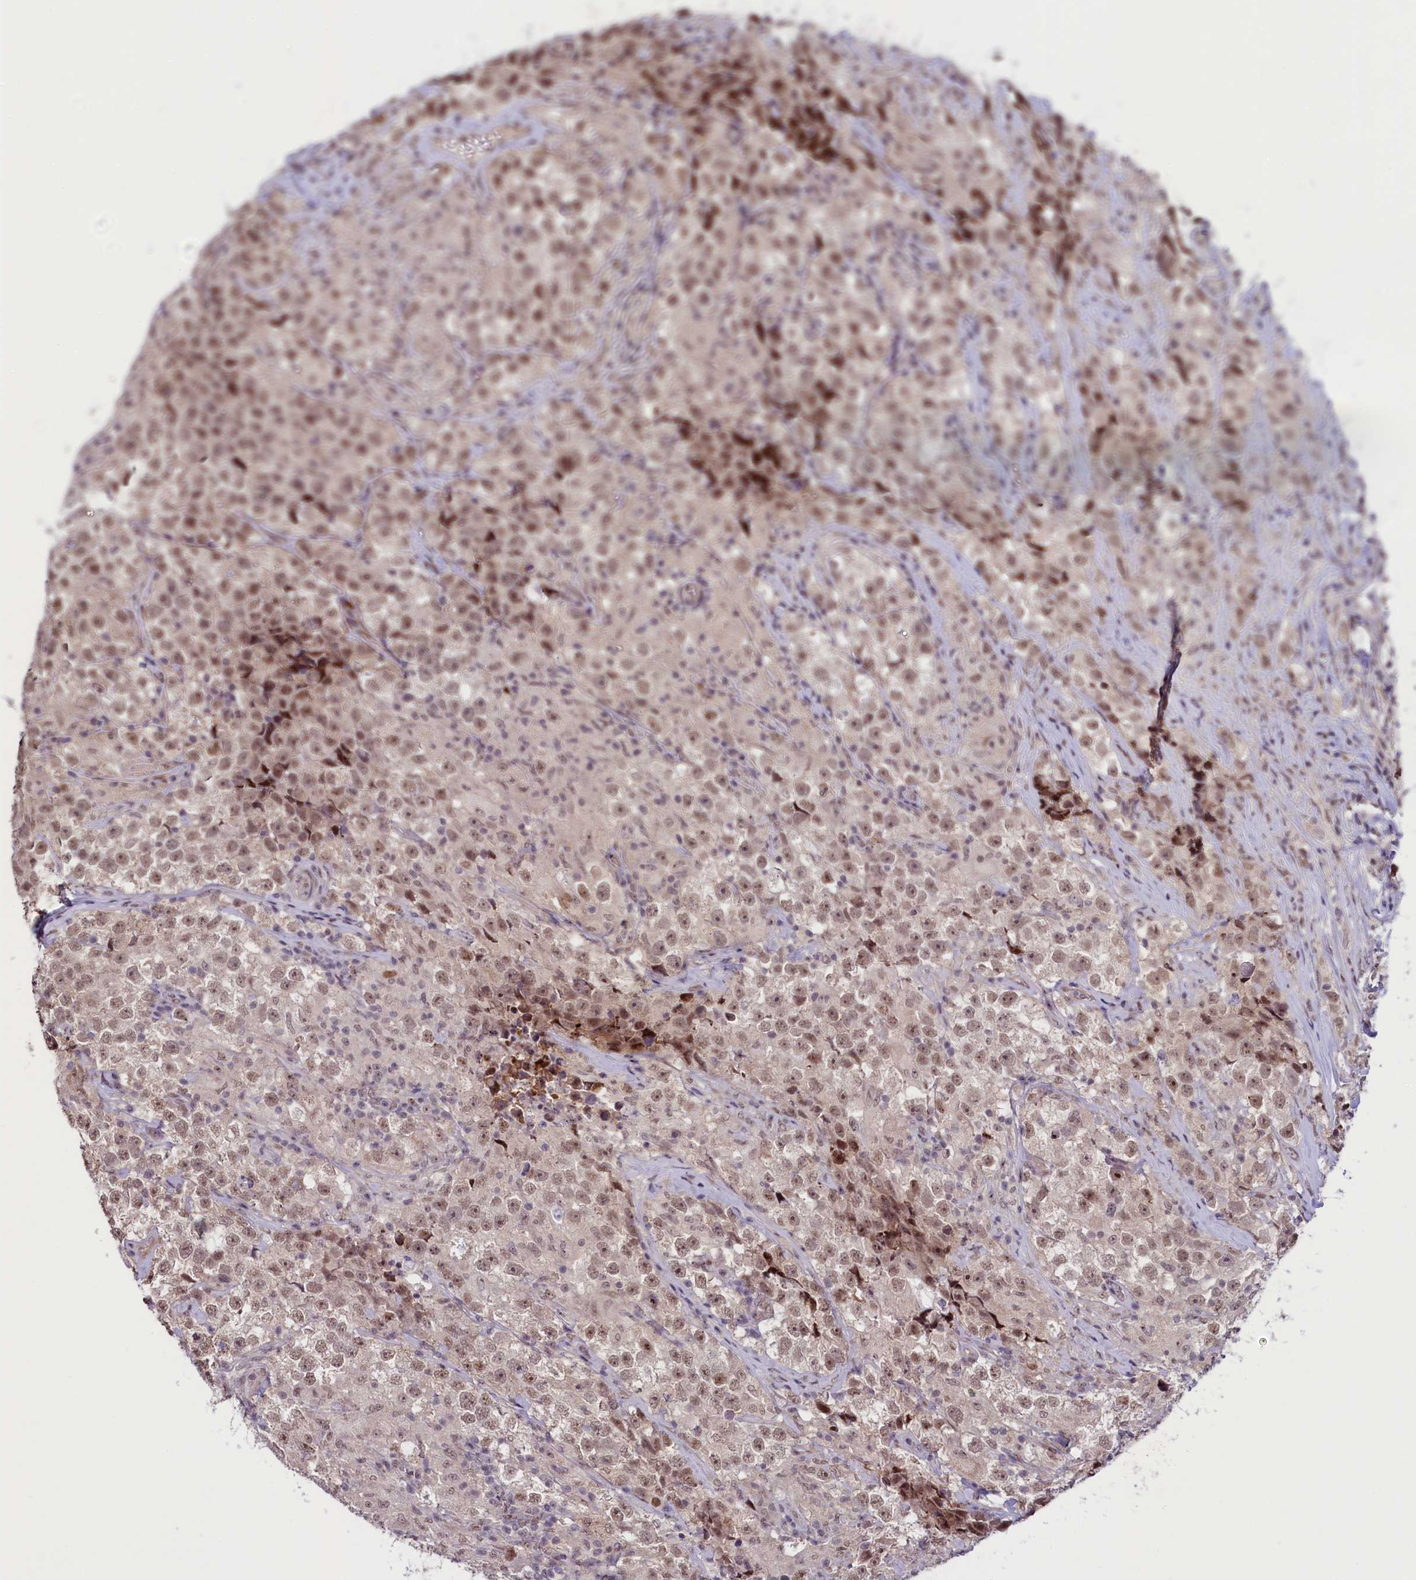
{"staining": {"intensity": "weak", "quantity": ">75%", "location": "nuclear"}, "tissue": "testis cancer", "cell_type": "Tumor cells", "image_type": "cancer", "snomed": [{"axis": "morphology", "description": "Seminoma, NOS"}, {"axis": "topography", "description": "Testis"}], "caption": "Seminoma (testis) stained with a brown dye shows weak nuclear positive positivity in about >75% of tumor cells.", "gene": "ANKS3", "patient": {"sex": "male", "age": 46}}